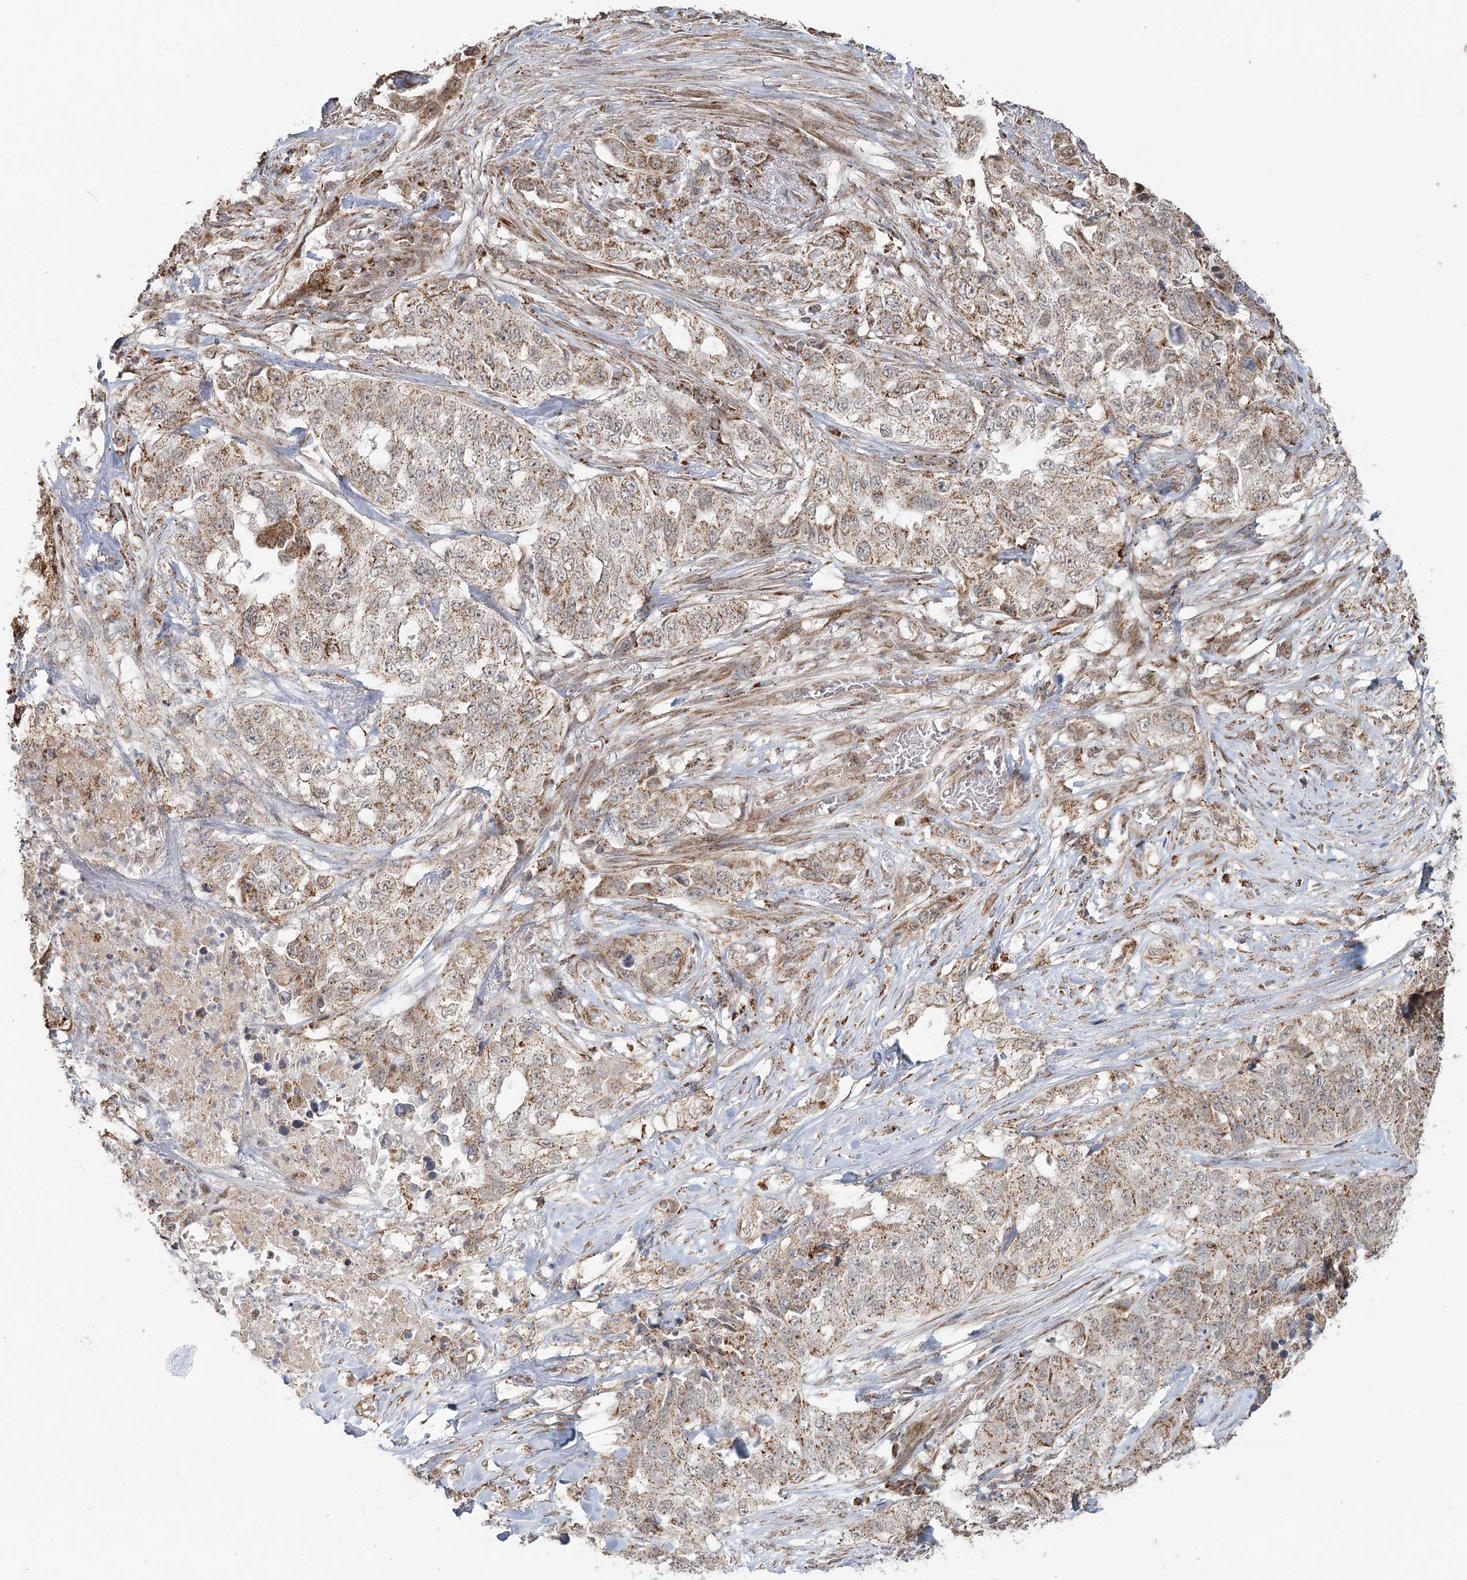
{"staining": {"intensity": "moderate", "quantity": ">75%", "location": "cytoplasmic/membranous"}, "tissue": "lung cancer", "cell_type": "Tumor cells", "image_type": "cancer", "snomed": [{"axis": "morphology", "description": "Adenocarcinoma, NOS"}, {"axis": "topography", "description": "Lung"}], "caption": "Adenocarcinoma (lung) stained with immunohistochemistry (IHC) demonstrates moderate cytoplasmic/membranous expression in approximately >75% of tumor cells. The staining was performed using DAB (3,3'-diaminobenzidine) to visualize the protein expression in brown, while the nuclei were stained in blue with hematoxylin (Magnification: 20x).", "gene": "LACTB", "patient": {"sex": "female", "age": 51}}